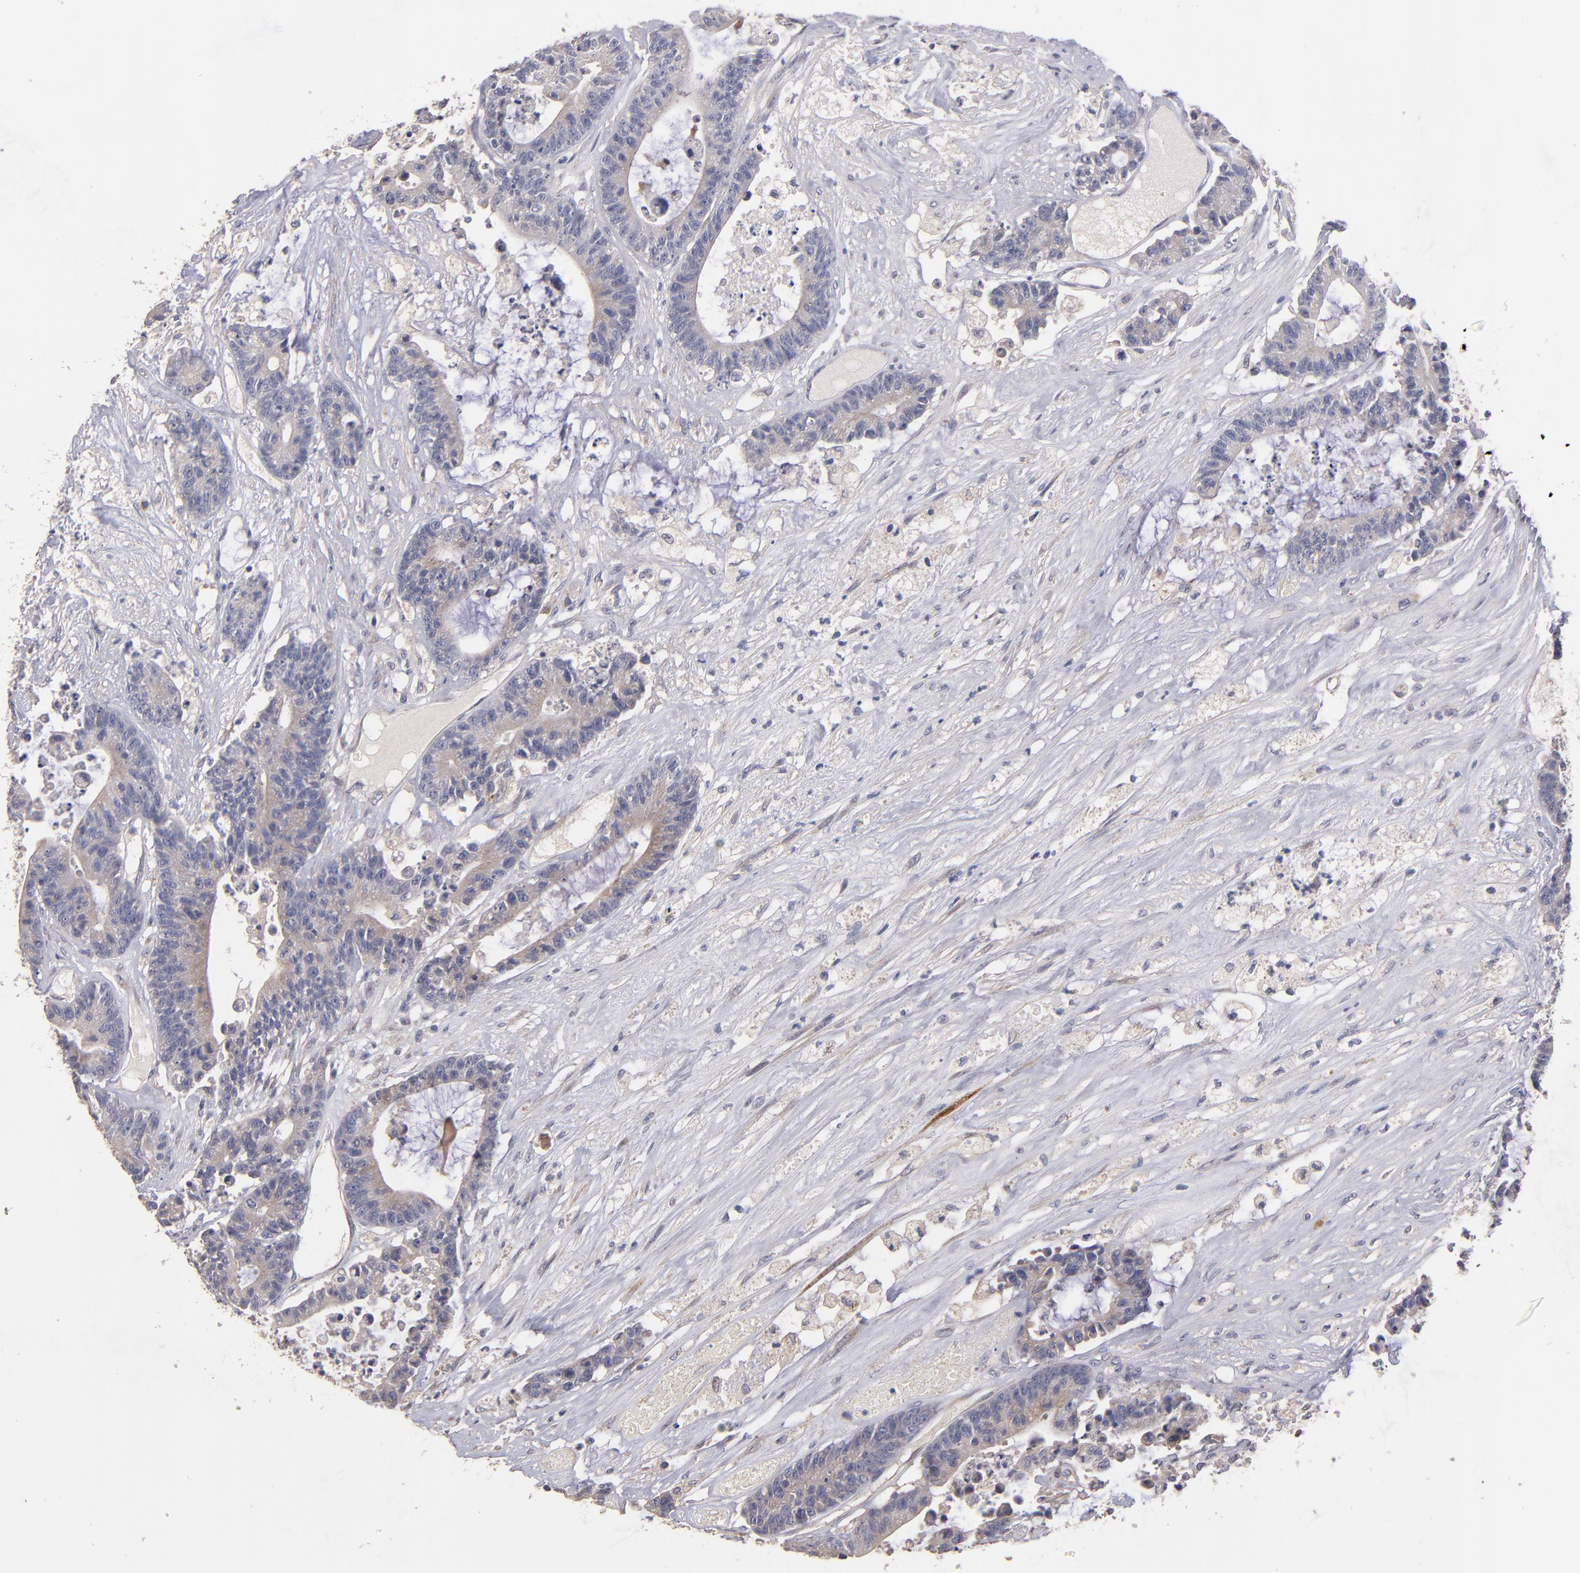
{"staining": {"intensity": "weak", "quantity": ">75%", "location": "cytoplasmic/membranous"}, "tissue": "colorectal cancer", "cell_type": "Tumor cells", "image_type": "cancer", "snomed": [{"axis": "morphology", "description": "Adenocarcinoma, NOS"}, {"axis": "topography", "description": "Colon"}], "caption": "Tumor cells display low levels of weak cytoplasmic/membranous expression in about >75% of cells in human colorectal adenocarcinoma.", "gene": "MAGEE1", "patient": {"sex": "female", "age": 84}}